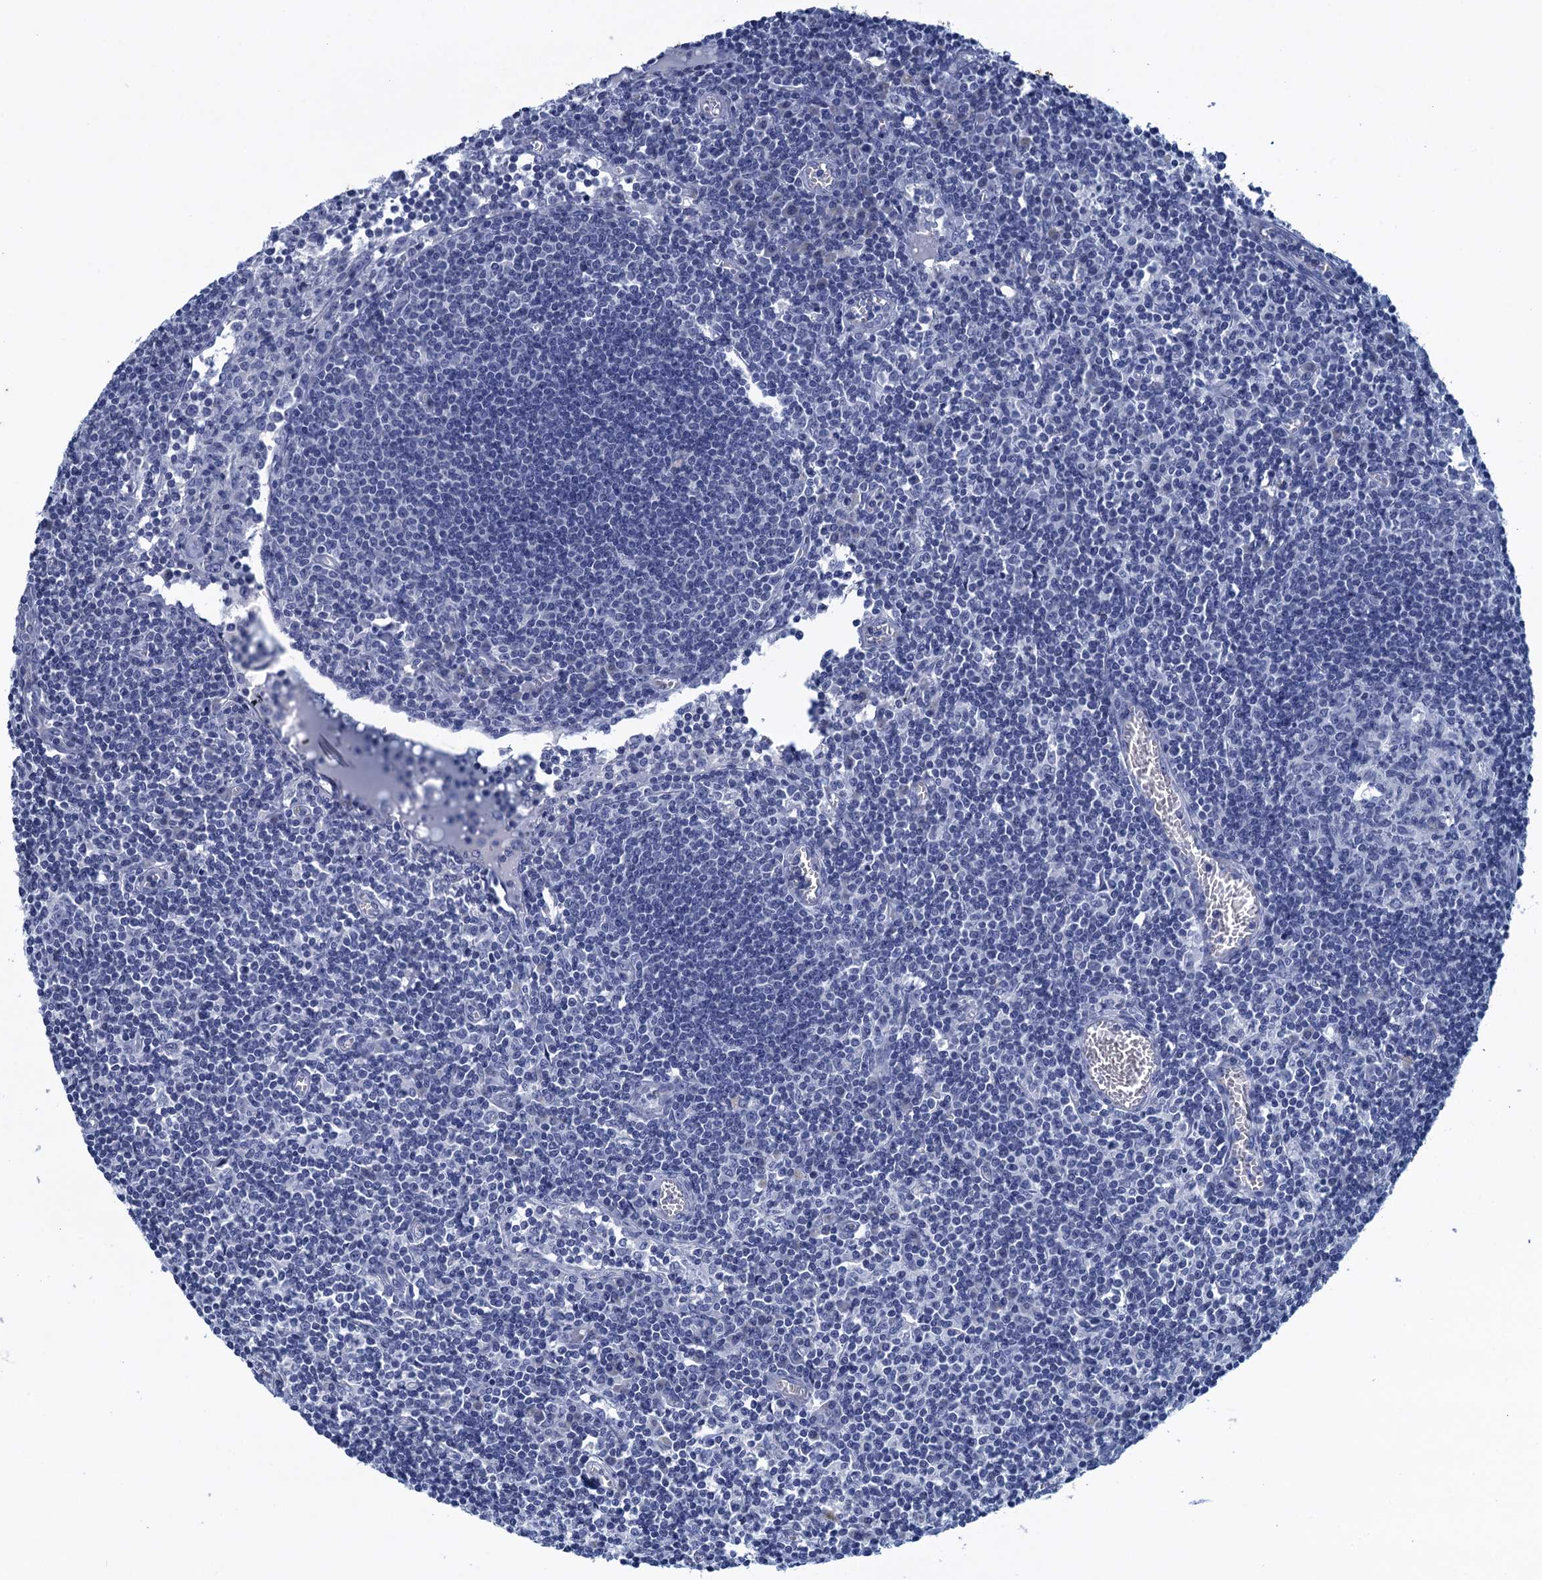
{"staining": {"intensity": "negative", "quantity": "none", "location": "none"}, "tissue": "lymph node", "cell_type": "Germinal center cells", "image_type": "normal", "snomed": [{"axis": "morphology", "description": "Normal tissue, NOS"}, {"axis": "topography", "description": "Lymph node"}], "caption": "Immunohistochemical staining of normal lymph node demonstrates no significant positivity in germinal center cells. (Immunohistochemistry (ihc), brightfield microscopy, high magnification).", "gene": "SCEL", "patient": {"sex": "female", "age": 55}}